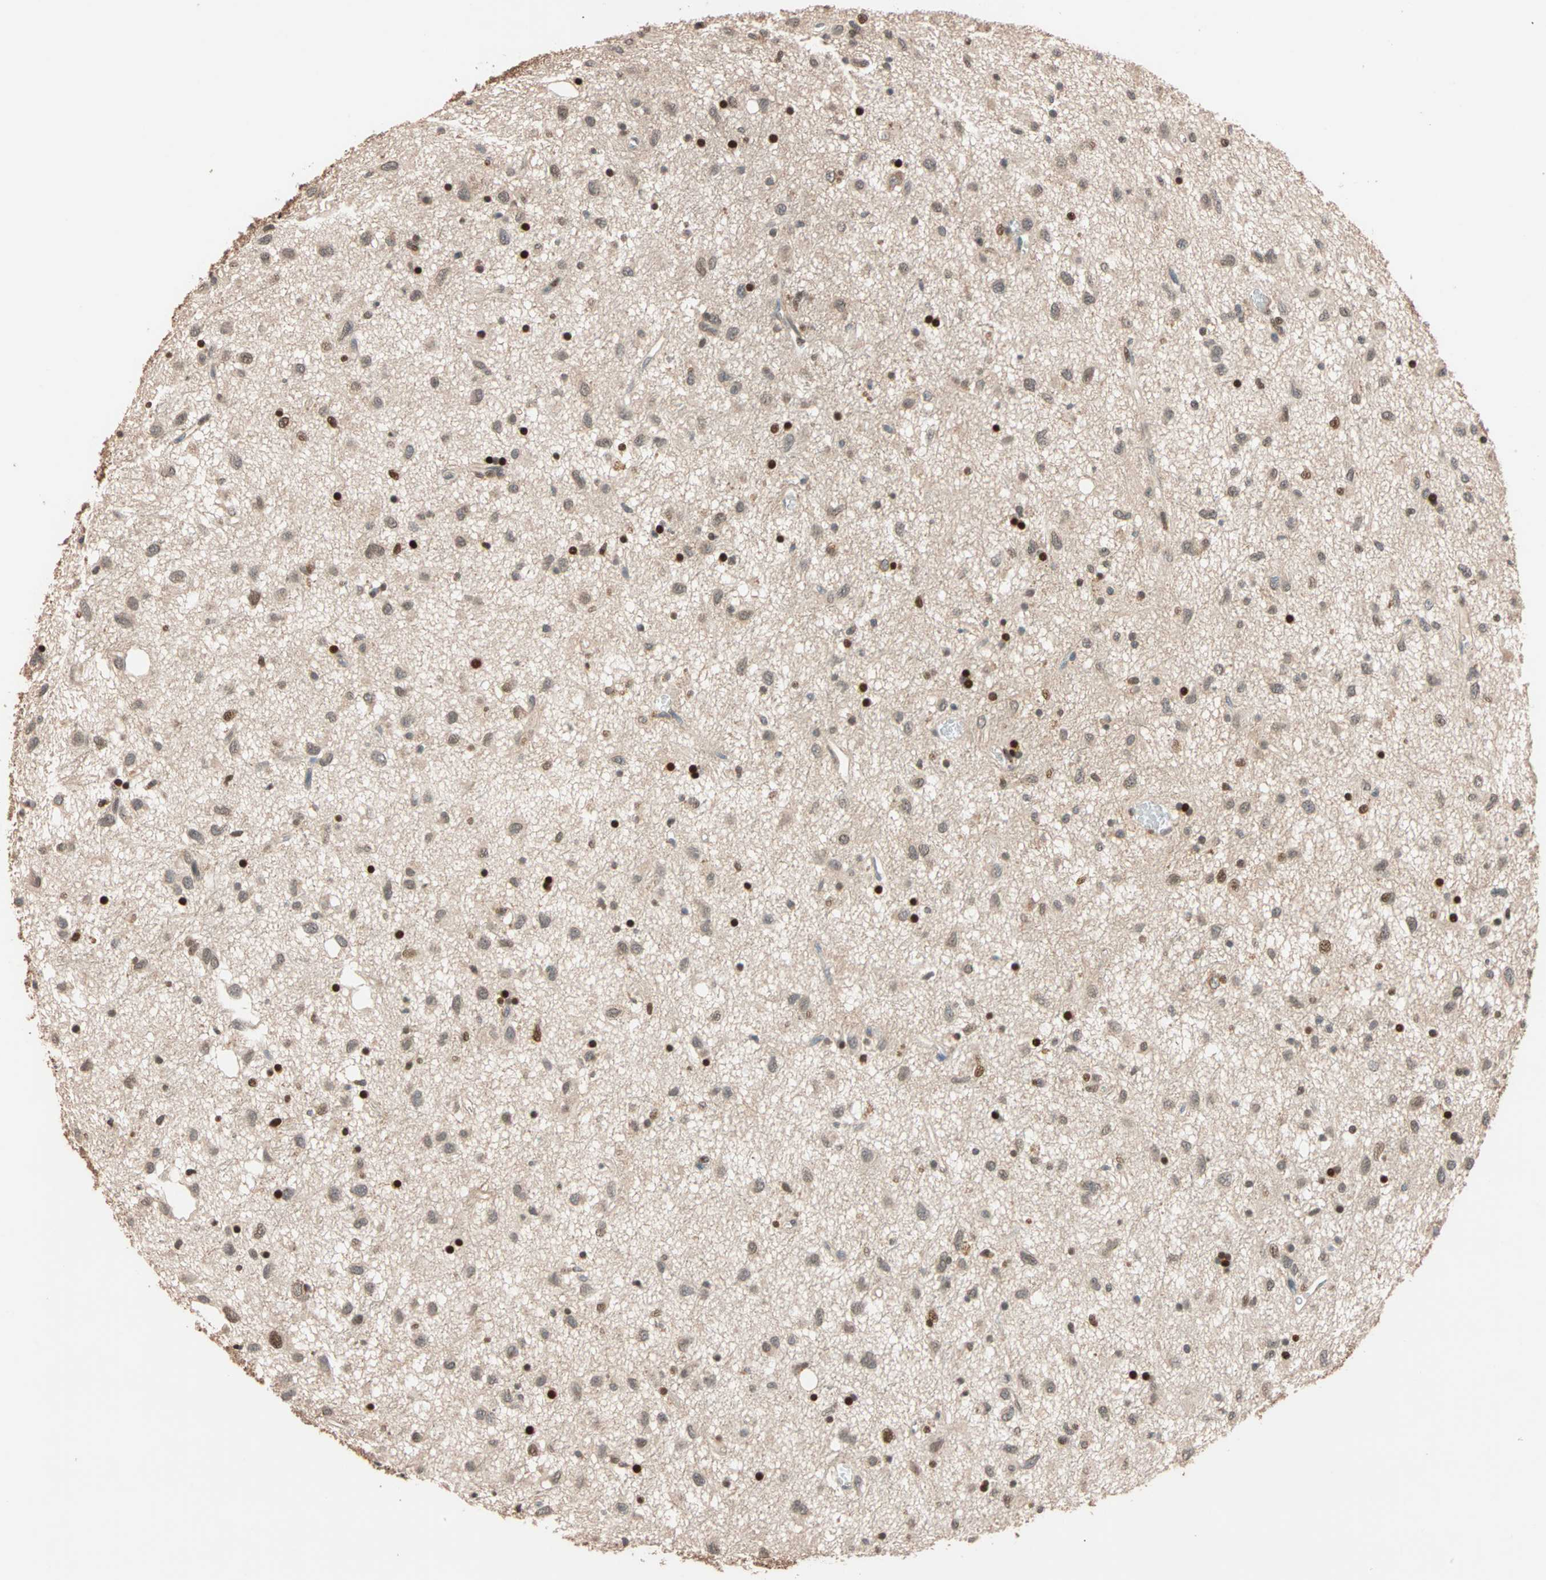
{"staining": {"intensity": "moderate", "quantity": ">75%", "location": "cytoplasmic/membranous,nuclear"}, "tissue": "glioma", "cell_type": "Tumor cells", "image_type": "cancer", "snomed": [{"axis": "morphology", "description": "Glioma, malignant, Low grade"}, {"axis": "topography", "description": "Brain"}], "caption": "DAB (3,3'-diaminobenzidine) immunohistochemical staining of human malignant low-grade glioma demonstrates moderate cytoplasmic/membranous and nuclear protein staining in approximately >75% of tumor cells.", "gene": "HECW1", "patient": {"sex": "male", "age": 77}}